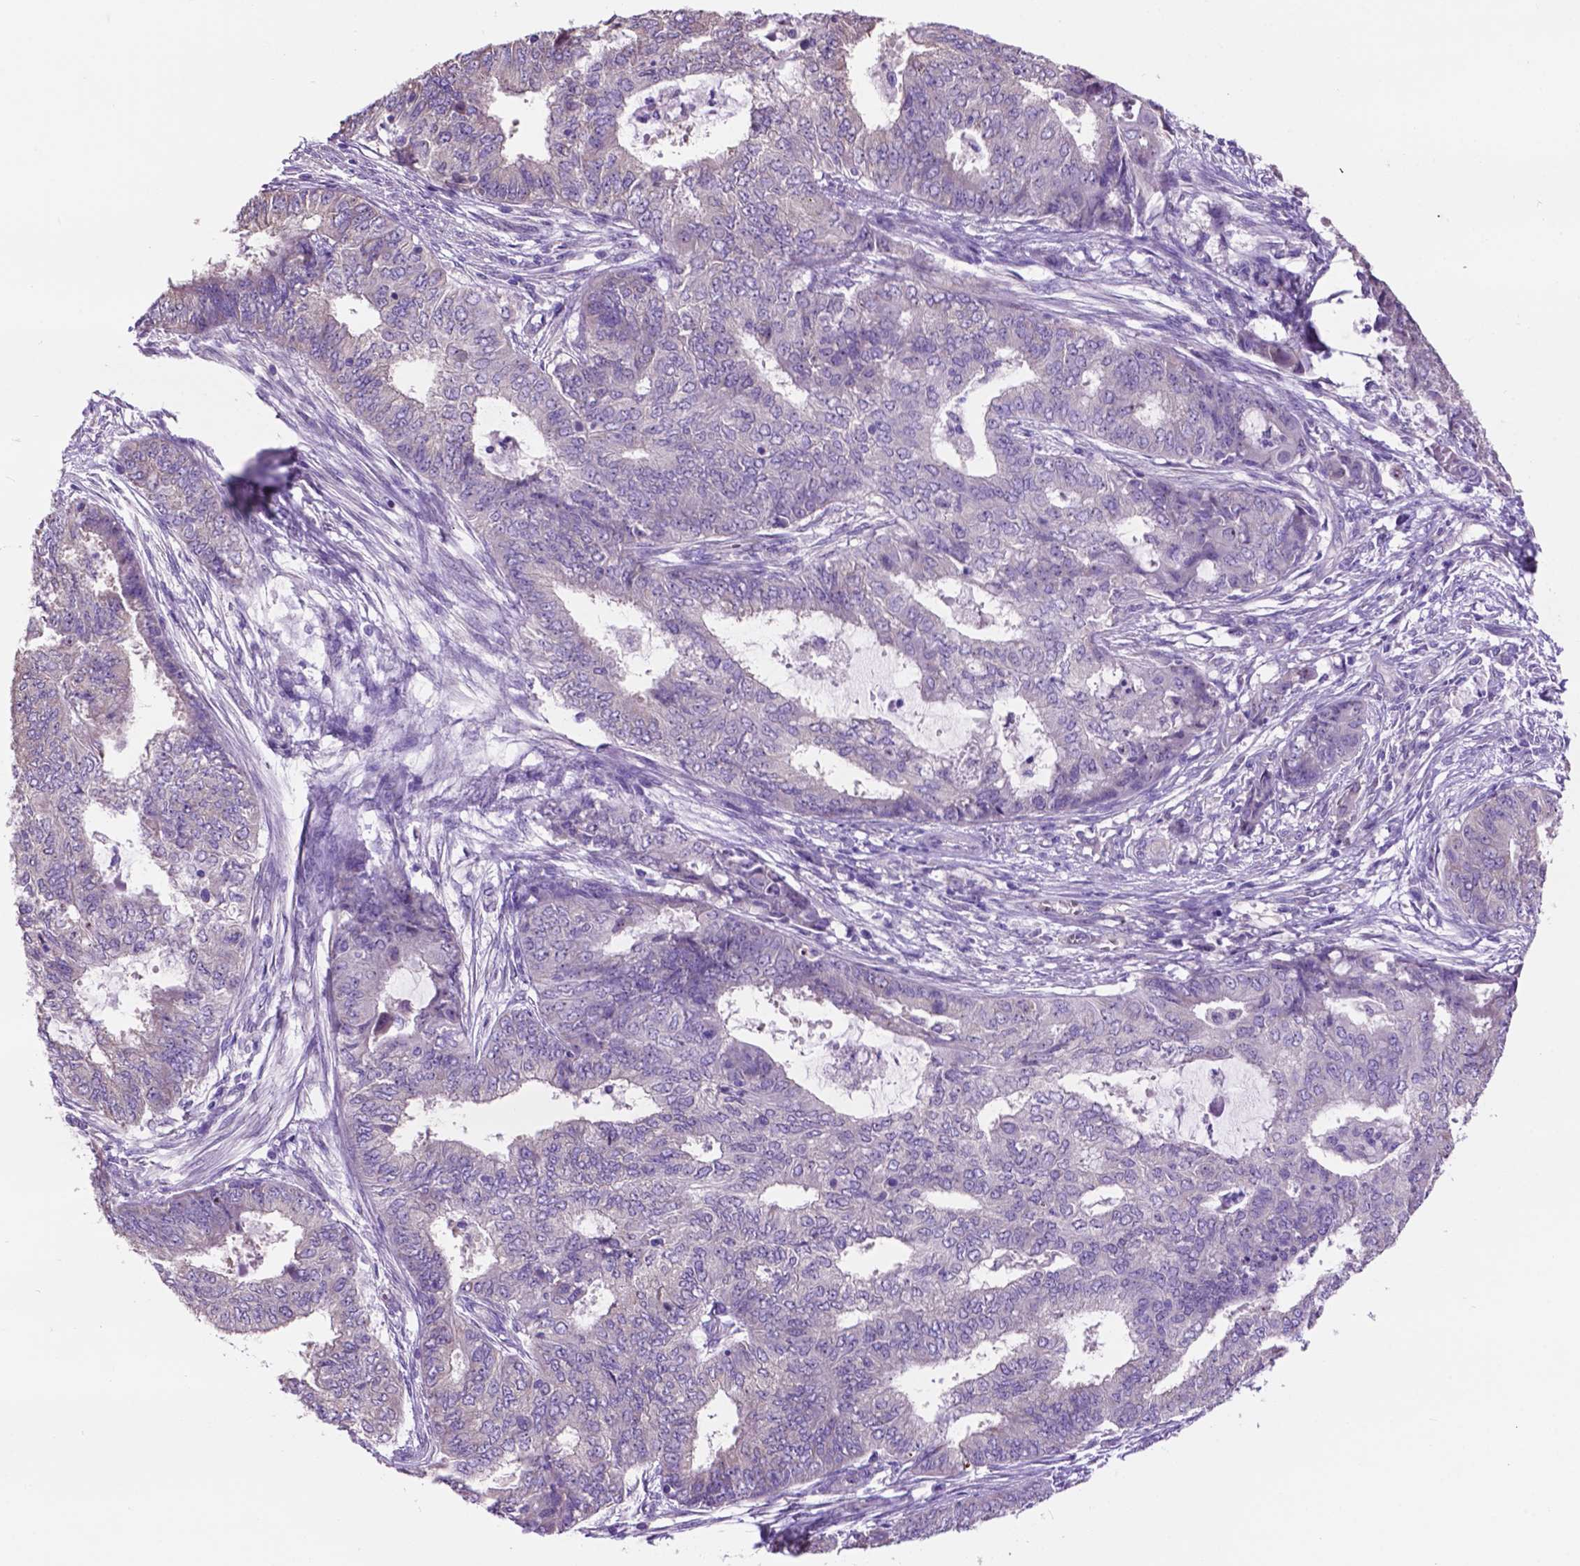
{"staining": {"intensity": "negative", "quantity": "none", "location": "none"}, "tissue": "endometrial cancer", "cell_type": "Tumor cells", "image_type": "cancer", "snomed": [{"axis": "morphology", "description": "Adenocarcinoma, NOS"}, {"axis": "topography", "description": "Endometrium"}], "caption": "Endometrial cancer (adenocarcinoma) was stained to show a protein in brown. There is no significant positivity in tumor cells. The staining is performed using DAB (3,3'-diaminobenzidine) brown chromogen with nuclei counter-stained in using hematoxylin.", "gene": "SPDYA", "patient": {"sex": "female", "age": 62}}